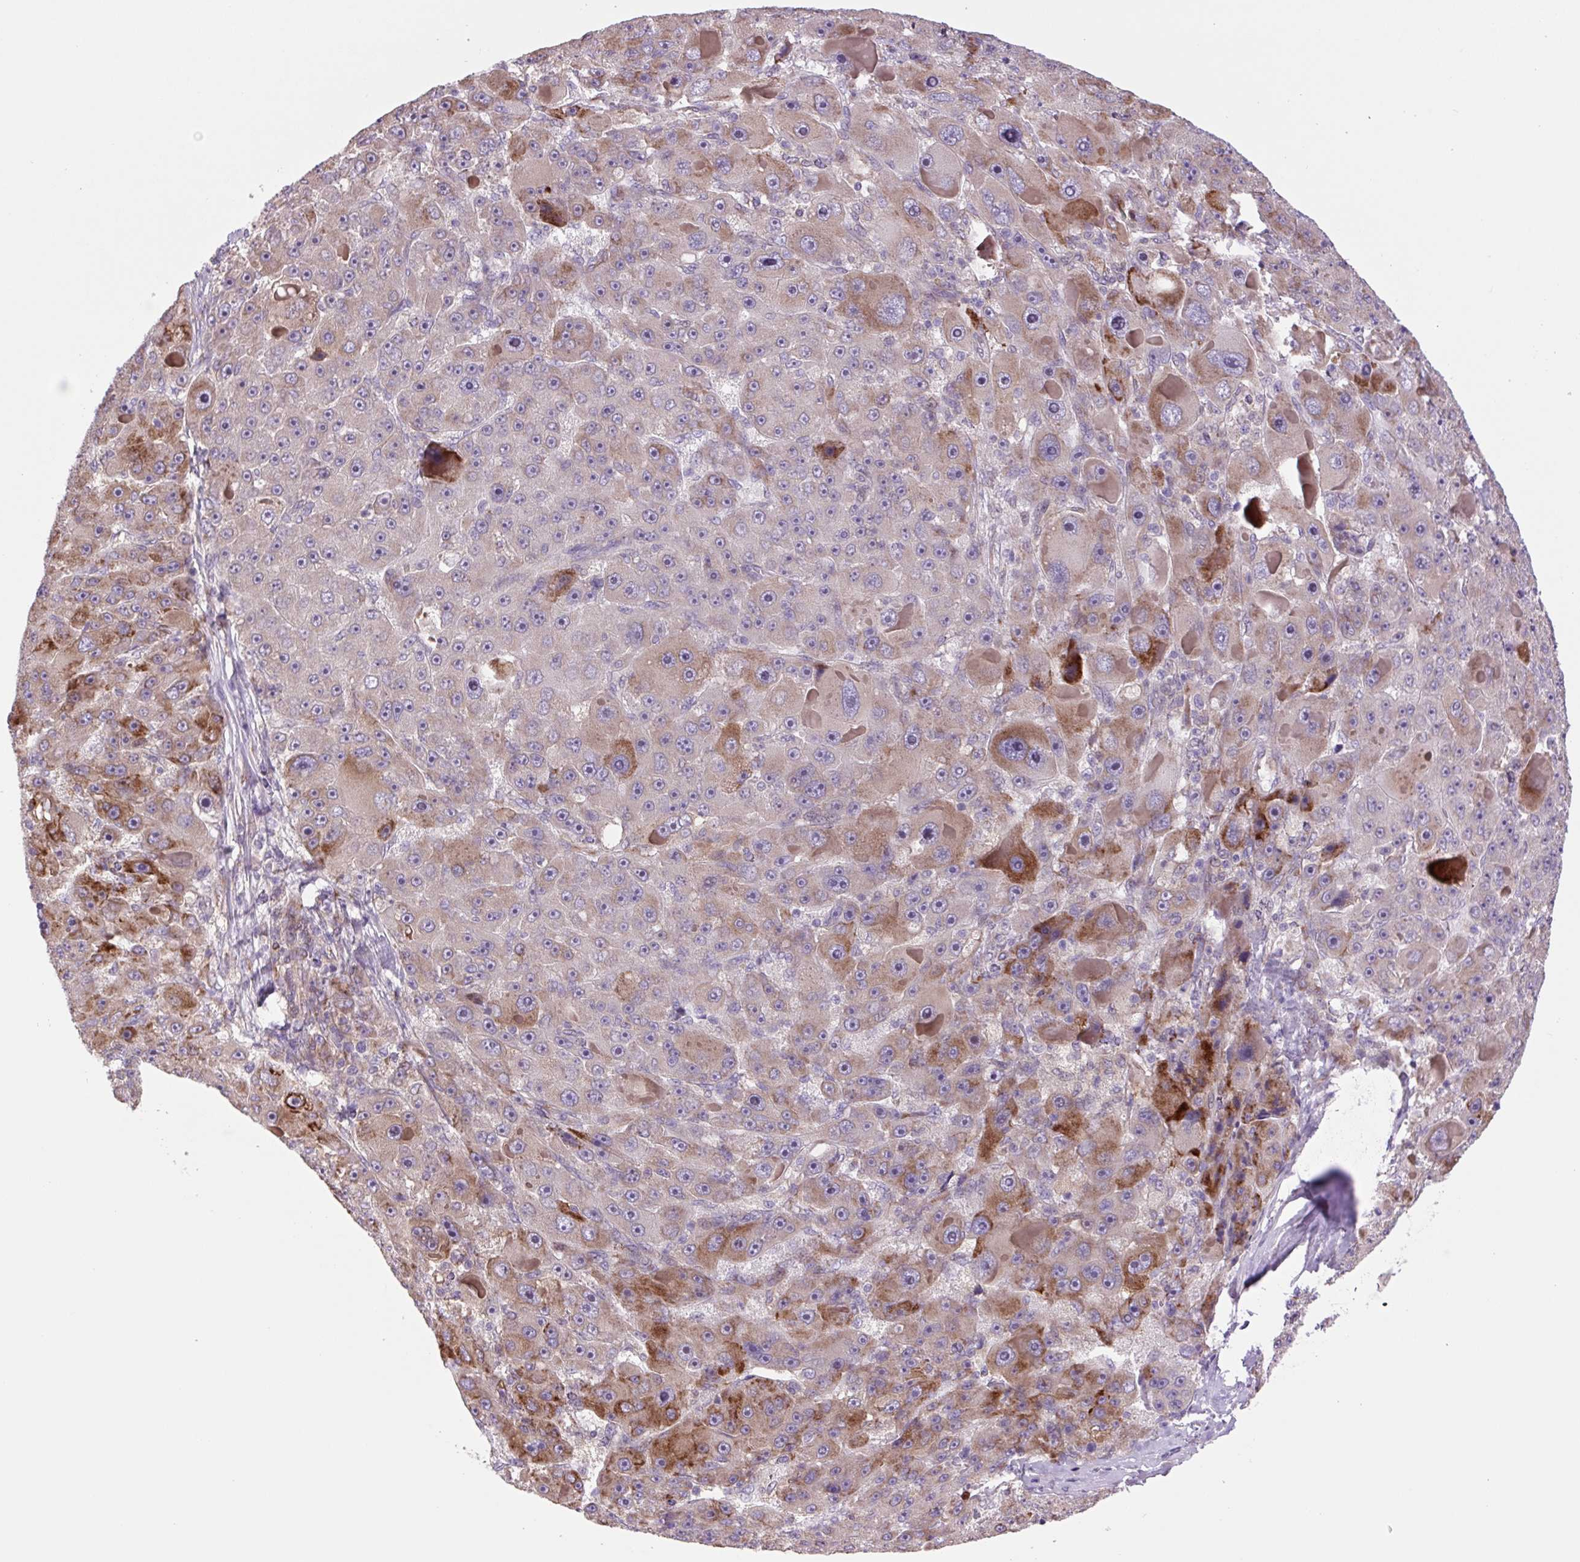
{"staining": {"intensity": "strong", "quantity": "<25%", "location": "cytoplasmic/membranous"}, "tissue": "liver cancer", "cell_type": "Tumor cells", "image_type": "cancer", "snomed": [{"axis": "morphology", "description": "Carcinoma, Hepatocellular, NOS"}, {"axis": "topography", "description": "Liver"}], "caption": "Protein expression by immunohistochemistry displays strong cytoplasmic/membranous expression in approximately <25% of tumor cells in liver cancer.", "gene": "PLA2G4A", "patient": {"sex": "male", "age": 76}}